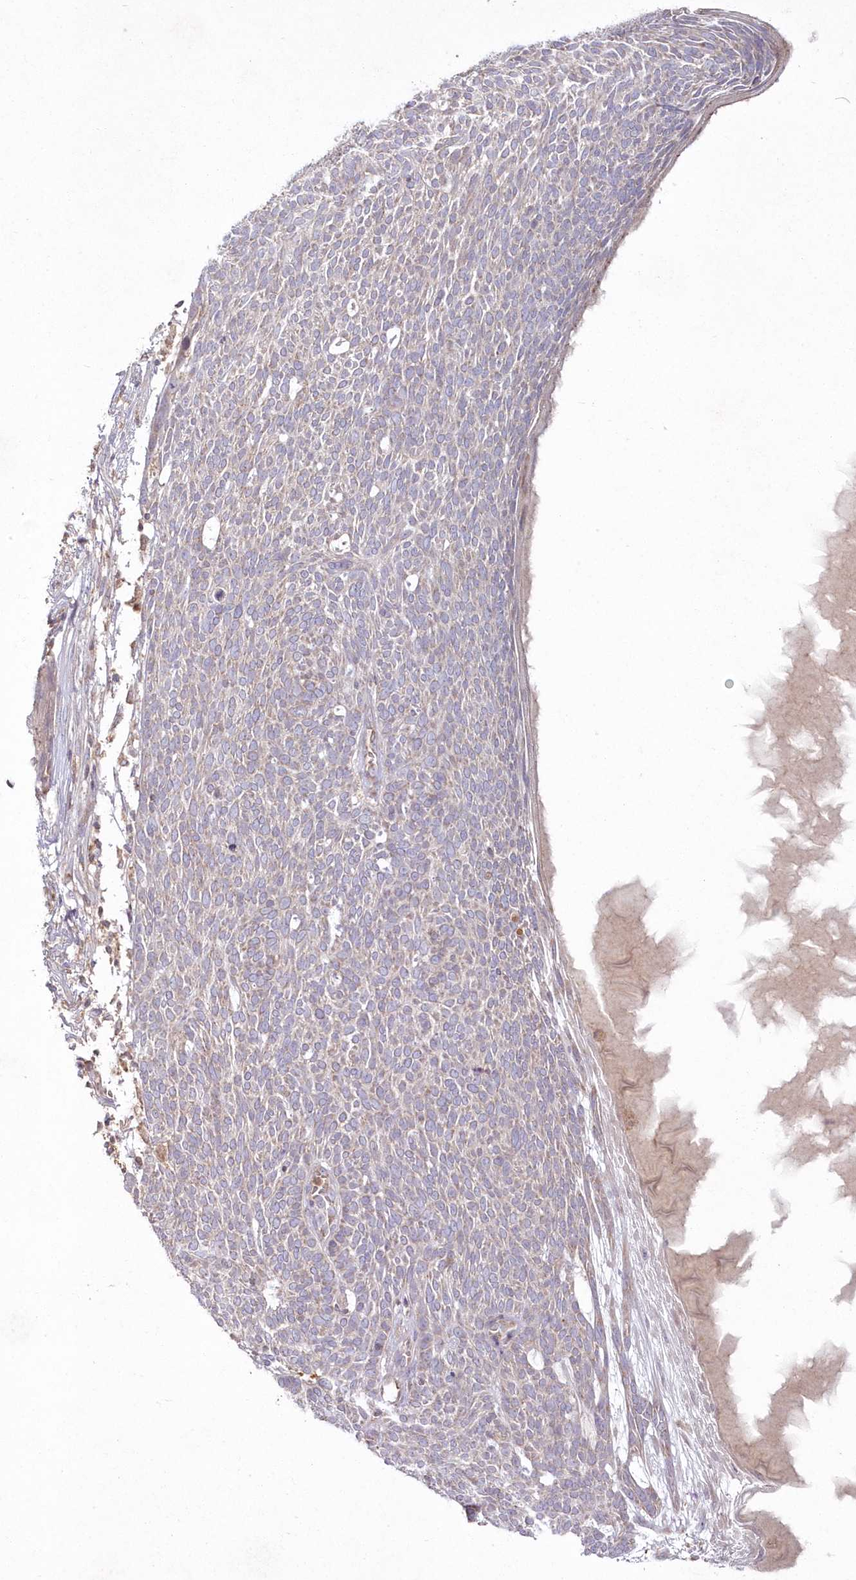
{"staining": {"intensity": "negative", "quantity": "none", "location": "none"}, "tissue": "skin cancer", "cell_type": "Tumor cells", "image_type": "cancer", "snomed": [{"axis": "morphology", "description": "Squamous cell carcinoma, NOS"}, {"axis": "topography", "description": "Skin"}], "caption": "There is no significant expression in tumor cells of skin cancer.", "gene": "ARSB", "patient": {"sex": "female", "age": 90}}